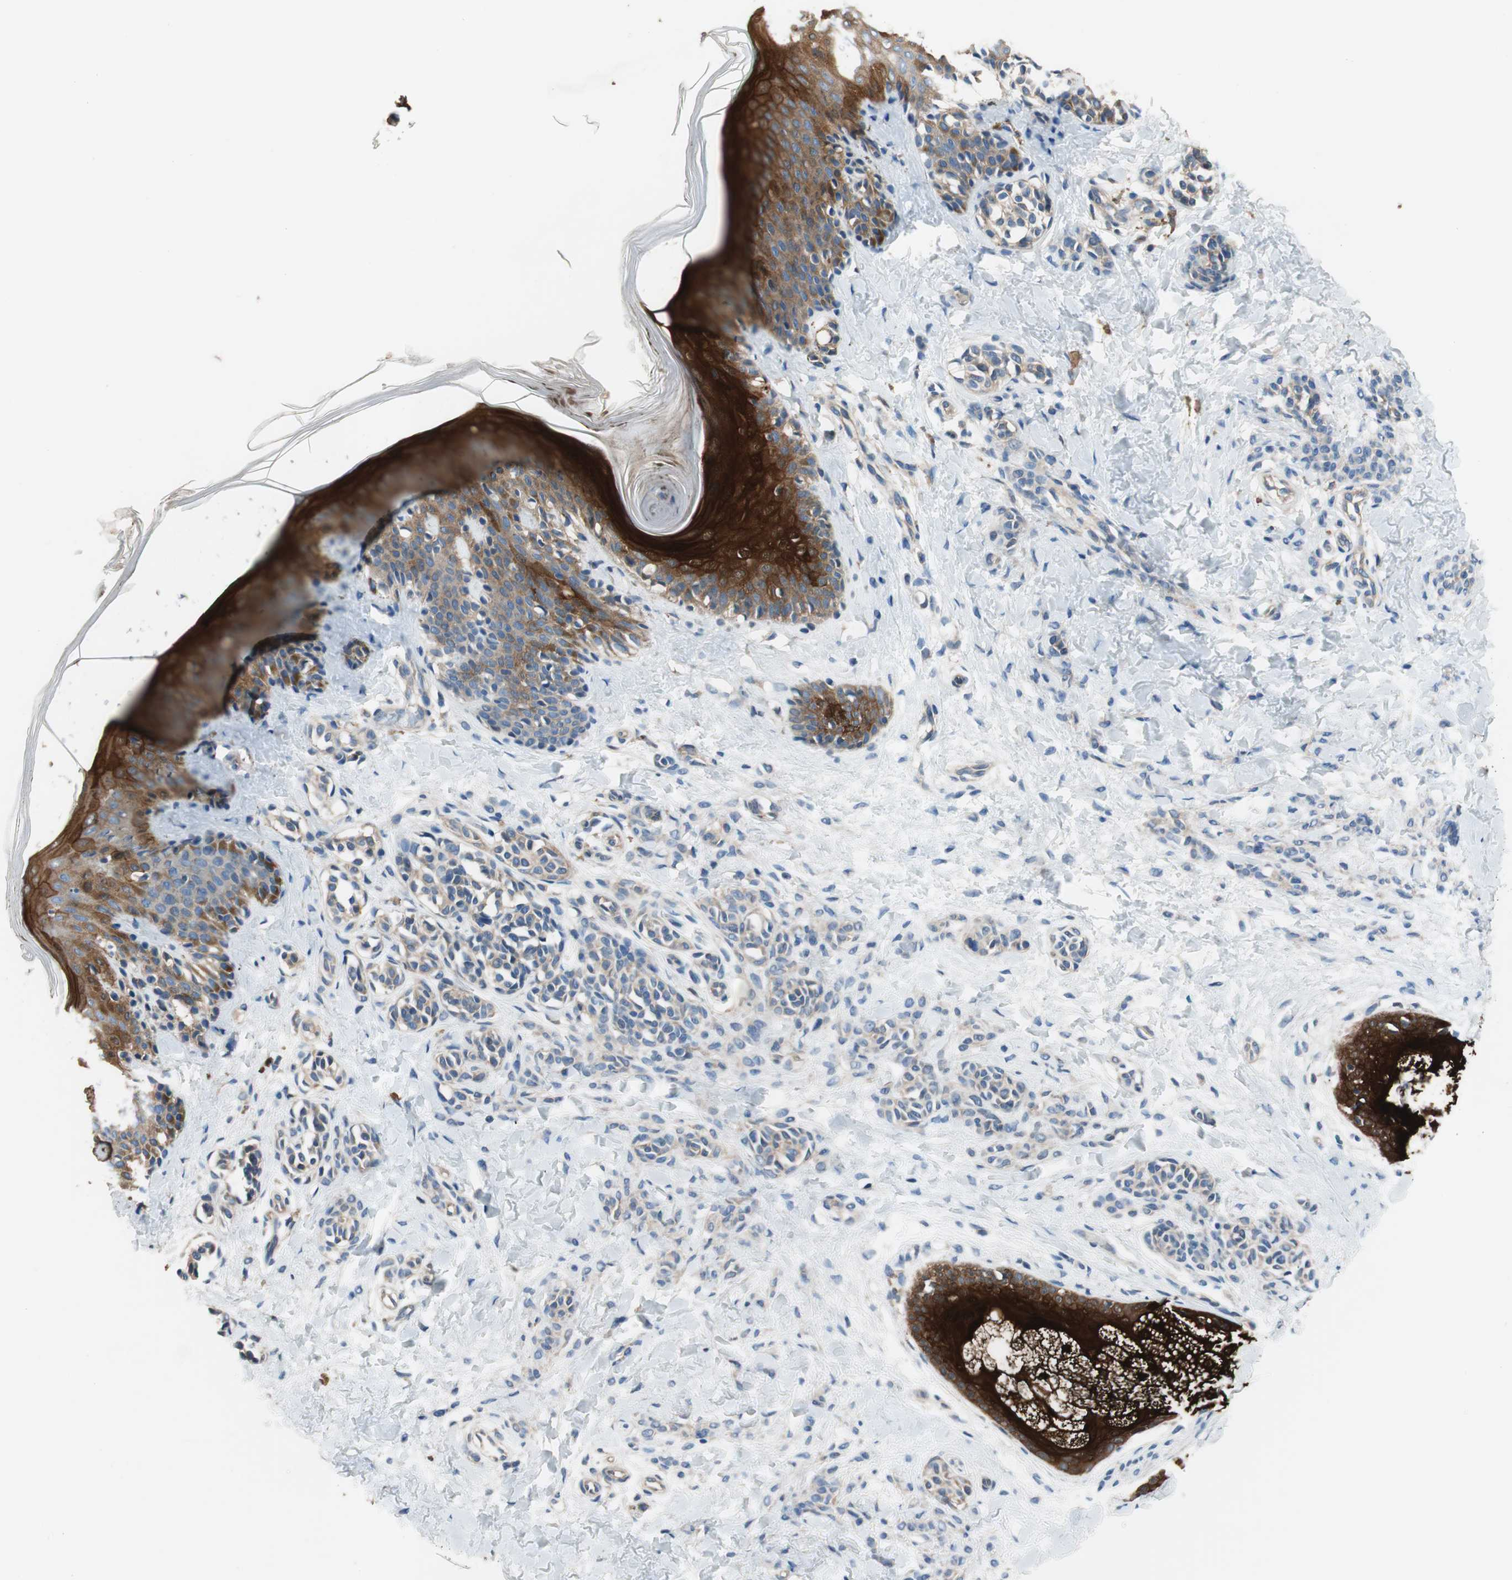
{"staining": {"intensity": "weak", "quantity": ">75%", "location": "cytoplasmic/membranous"}, "tissue": "skin", "cell_type": "Fibroblasts", "image_type": "normal", "snomed": [{"axis": "morphology", "description": "Normal tissue, NOS"}, {"axis": "topography", "description": "Skin"}], "caption": "DAB immunohistochemical staining of unremarkable human skin exhibits weak cytoplasmic/membranous protein expression in approximately >75% of fibroblasts.", "gene": "CALML3", "patient": {"sex": "male", "age": 16}}